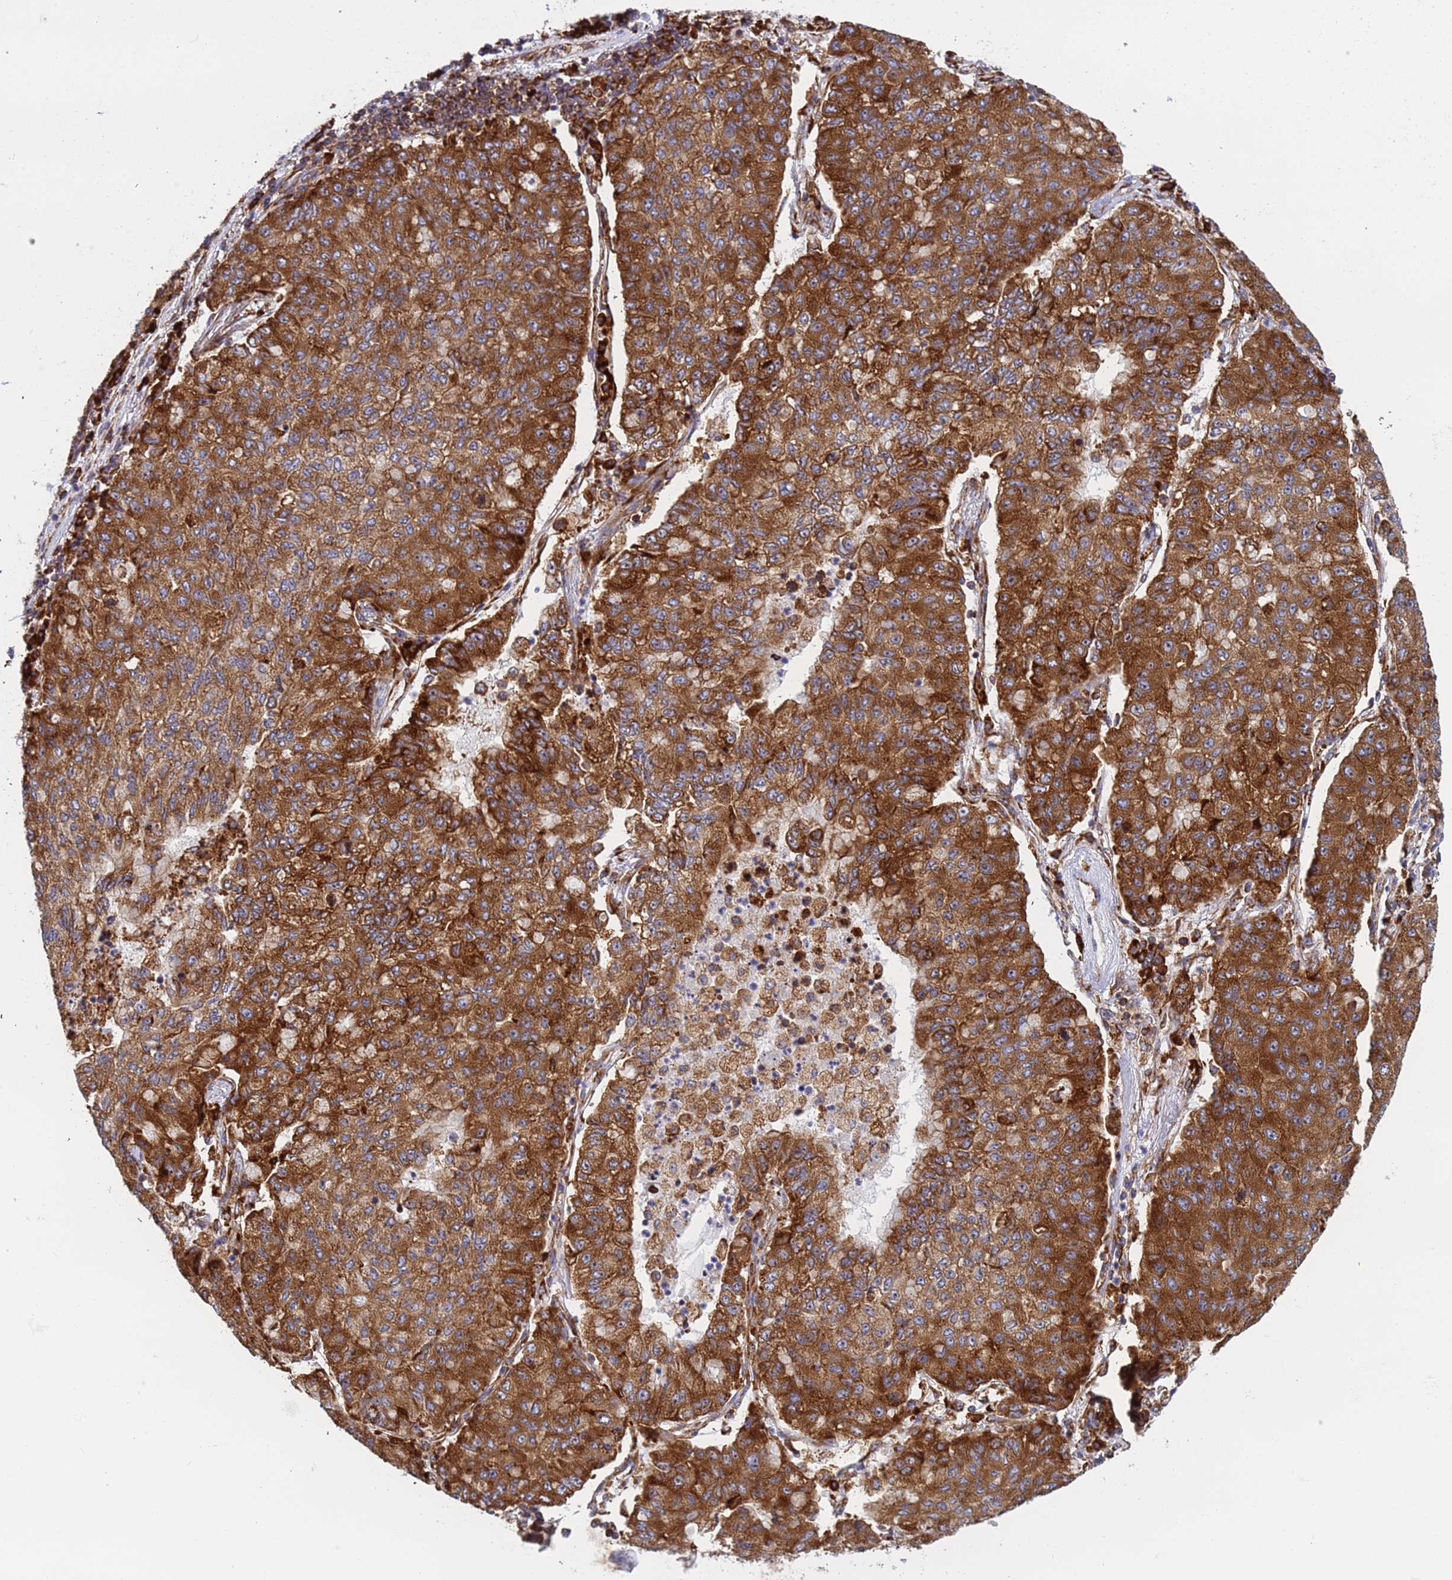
{"staining": {"intensity": "strong", "quantity": ">75%", "location": "cytoplasmic/membranous"}, "tissue": "lung cancer", "cell_type": "Tumor cells", "image_type": "cancer", "snomed": [{"axis": "morphology", "description": "Squamous cell carcinoma, NOS"}, {"axis": "topography", "description": "Lung"}], "caption": "IHC (DAB) staining of lung squamous cell carcinoma exhibits strong cytoplasmic/membranous protein staining in about >75% of tumor cells.", "gene": "RPL36", "patient": {"sex": "male", "age": 74}}